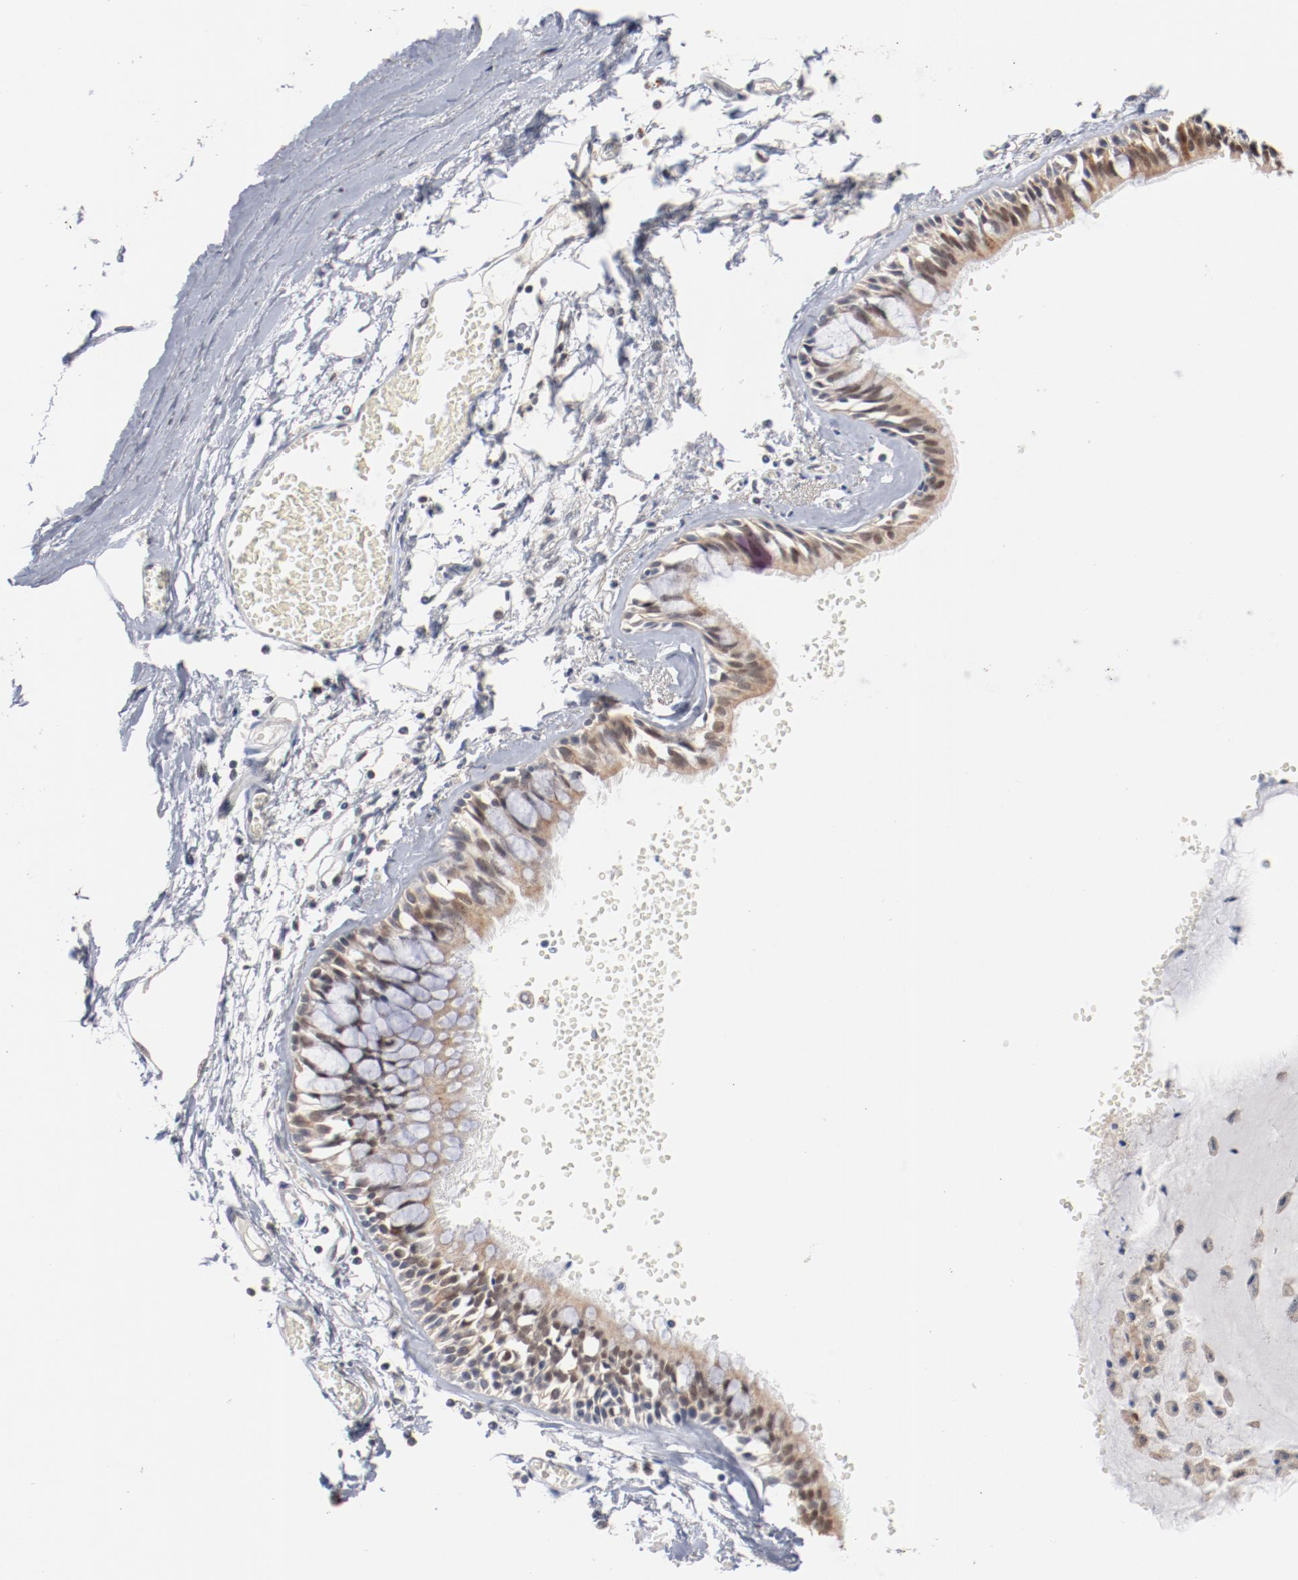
{"staining": {"intensity": "weak", "quantity": ">75%", "location": "cytoplasmic/membranous"}, "tissue": "bronchus", "cell_type": "Respiratory epithelial cells", "image_type": "normal", "snomed": [{"axis": "morphology", "description": "Normal tissue, NOS"}, {"axis": "topography", "description": "Bronchus"}, {"axis": "topography", "description": "Lung"}], "caption": "Bronchus stained for a protein (brown) displays weak cytoplasmic/membranous positive staining in about >75% of respiratory epithelial cells.", "gene": "ERICH1", "patient": {"sex": "female", "age": 56}}